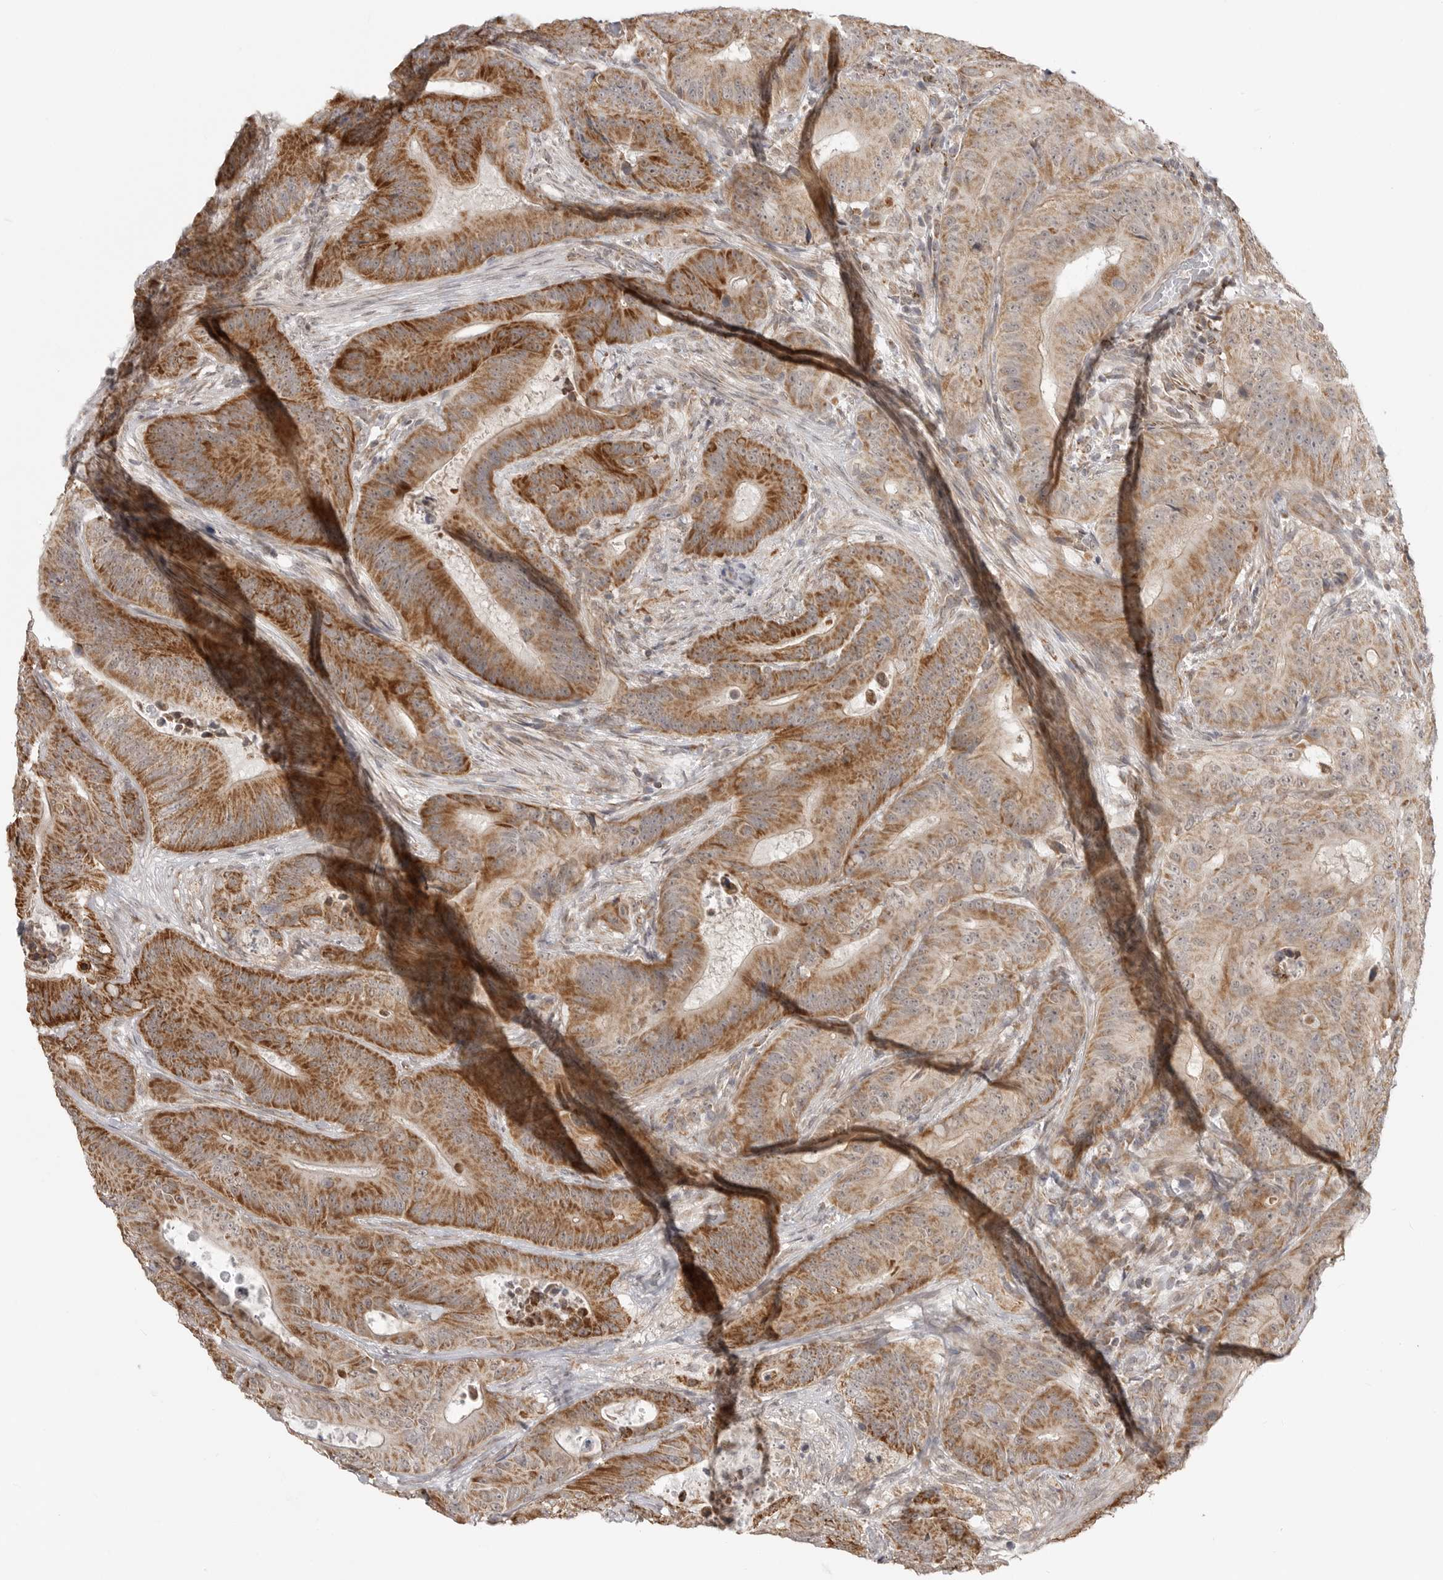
{"staining": {"intensity": "strong", "quantity": "25%-75%", "location": "cytoplasmic/membranous"}, "tissue": "colorectal cancer", "cell_type": "Tumor cells", "image_type": "cancer", "snomed": [{"axis": "morphology", "description": "Adenocarcinoma, NOS"}, {"axis": "topography", "description": "Colon"}], "caption": "Human colorectal cancer (adenocarcinoma) stained for a protein (brown) exhibits strong cytoplasmic/membranous positive staining in approximately 25%-75% of tumor cells.", "gene": "KALRN", "patient": {"sex": "male", "age": 83}}